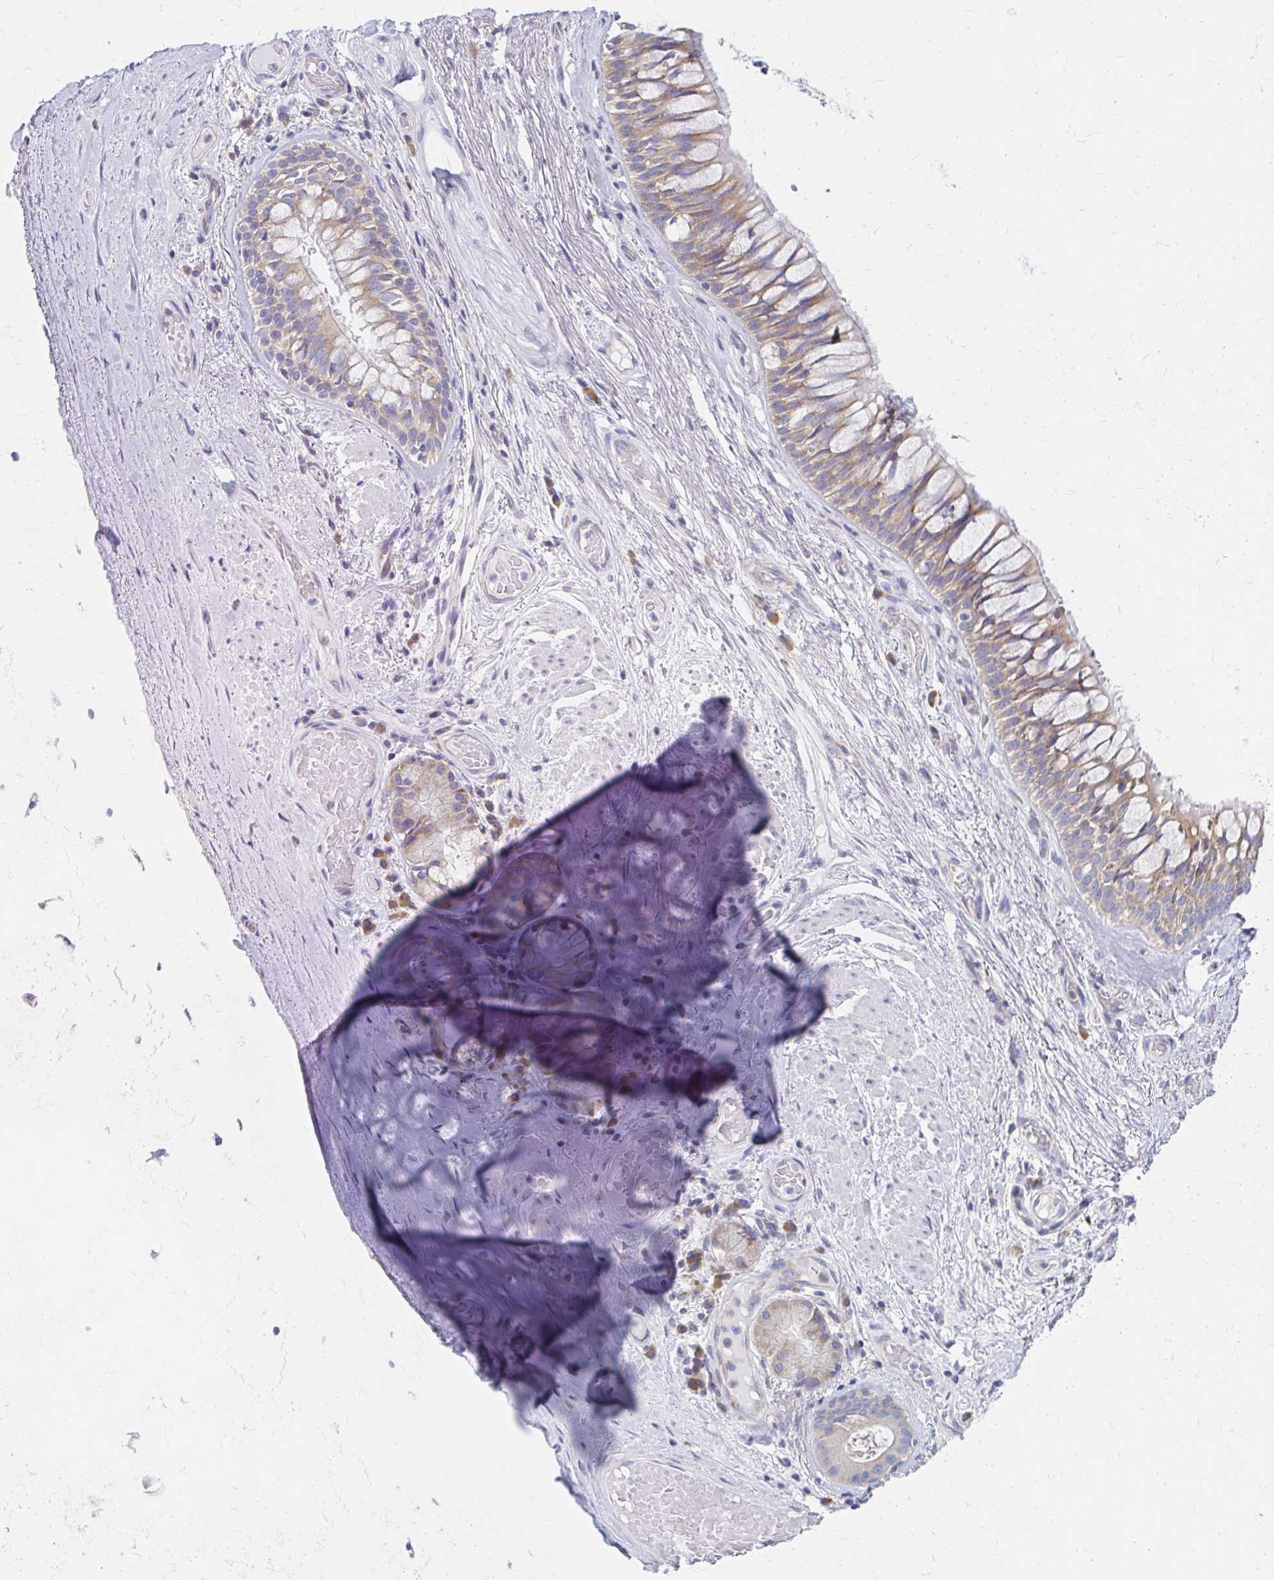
{"staining": {"intensity": "negative", "quantity": "none", "location": "none"}, "tissue": "adipose tissue", "cell_type": "Adipocytes", "image_type": "normal", "snomed": [{"axis": "morphology", "description": "Normal tissue, NOS"}, {"axis": "topography", "description": "Cartilage tissue"}, {"axis": "topography", "description": "Bronchus"}], "caption": "Immunohistochemistry (IHC) of unremarkable human adipose tissue shows no staining in adipocytes. (Stains: DAB (3,3'-diaminobenzidine) immunohistochemistry (IHC) with hematoxylin counter stain, Microscopy: brightfield microscopy at high magnification).", "gene": "RPL27A", "patient": {"sex": "male", "age": 64}}